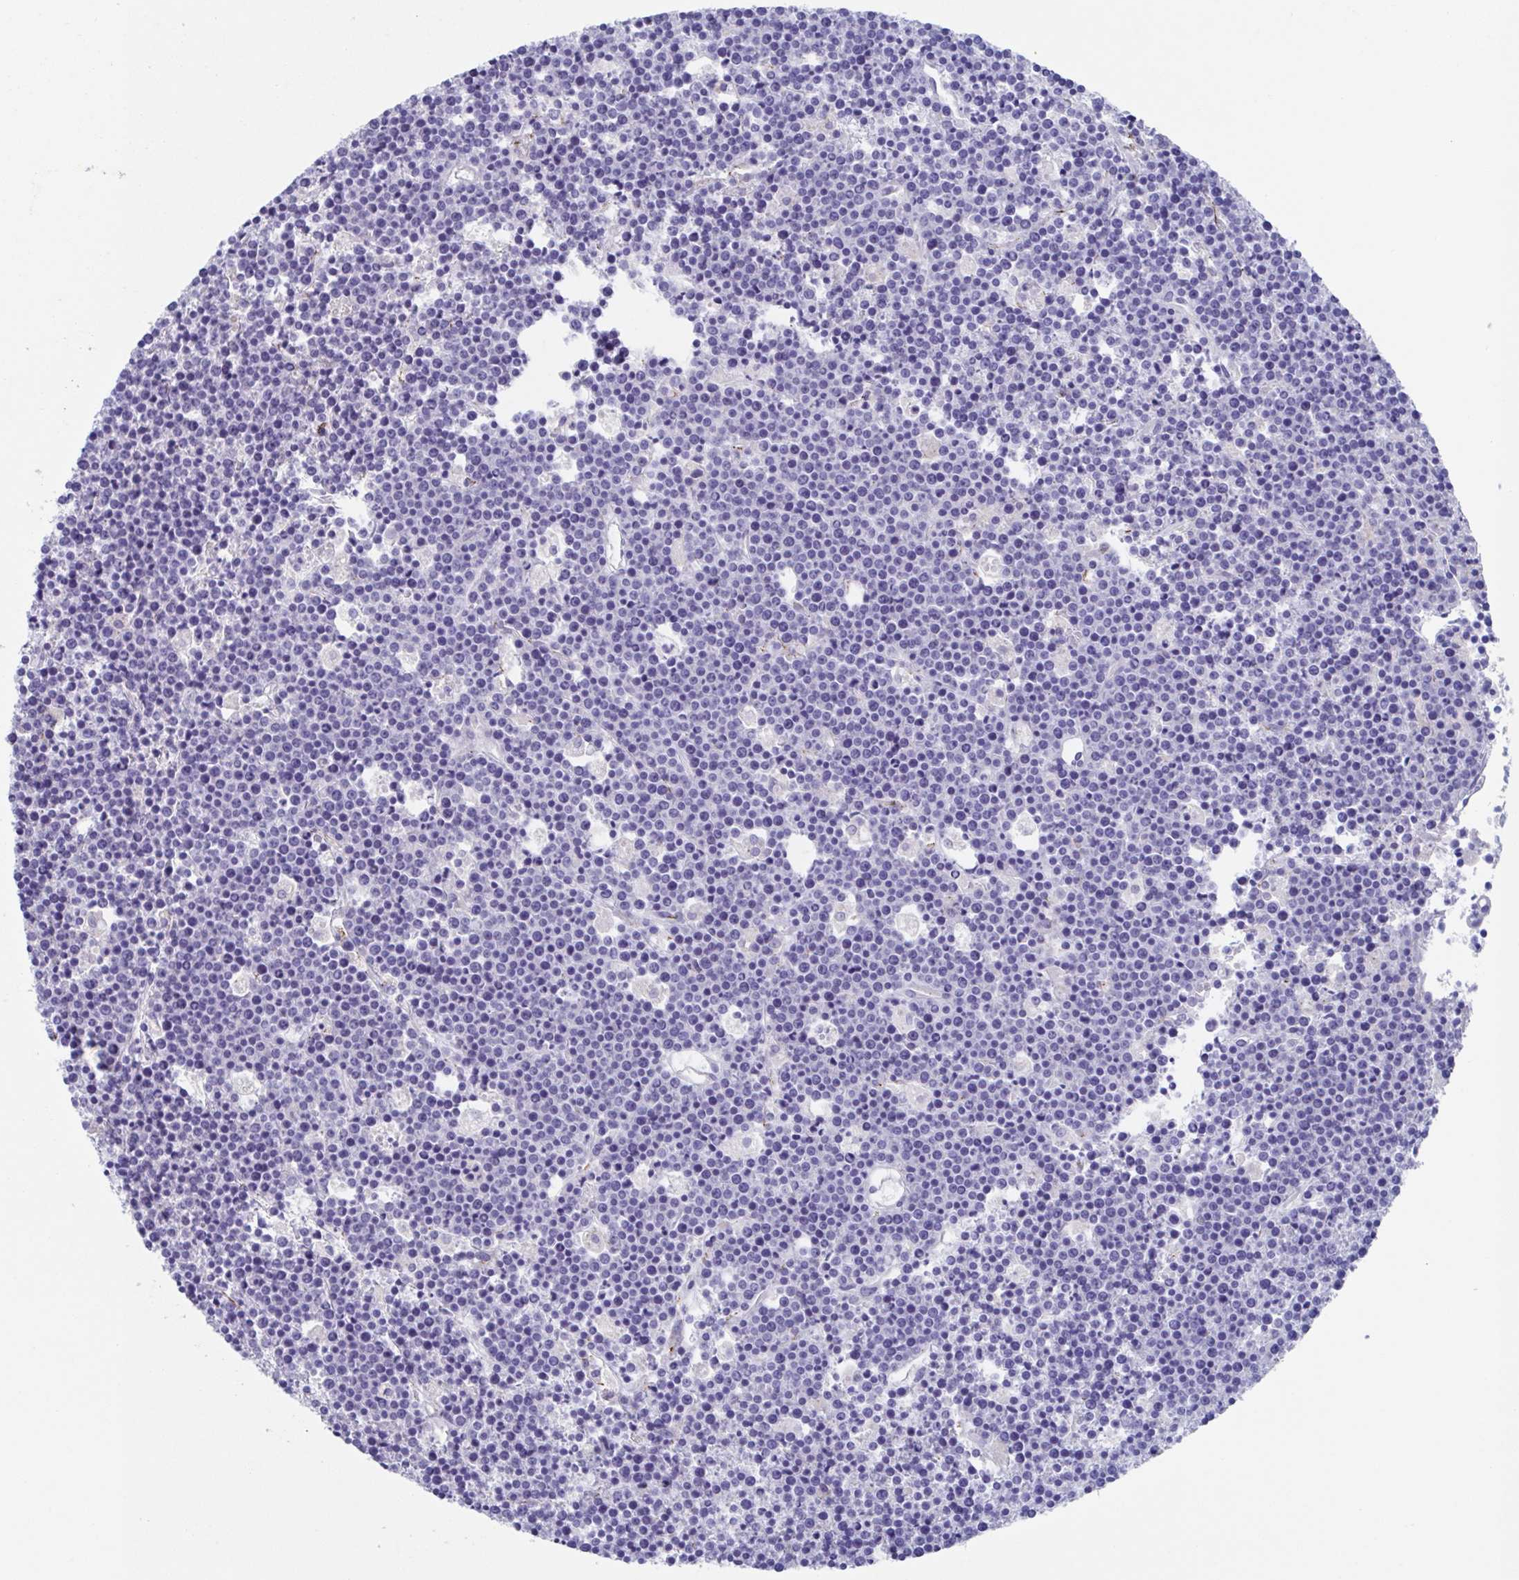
{"staining": {"intensity": "negative", "quantity": "none", "location": "none"}, "tissue": "lymphoma", "cell_type": "Tumor cells", "image_type": "cancer", "snomed": [{"axis": "morphology", "description": "Malignant lymphoma, non-Hodgkin's type, High grade"}, {"axis": "topography", "description": "Ovary"}], "caption": "This is an immunohistochemistry image of lymphoma. There is no expression in tumor cells.", "gene": "CDH2", "patient": {"sex": "female", "age": 56}}